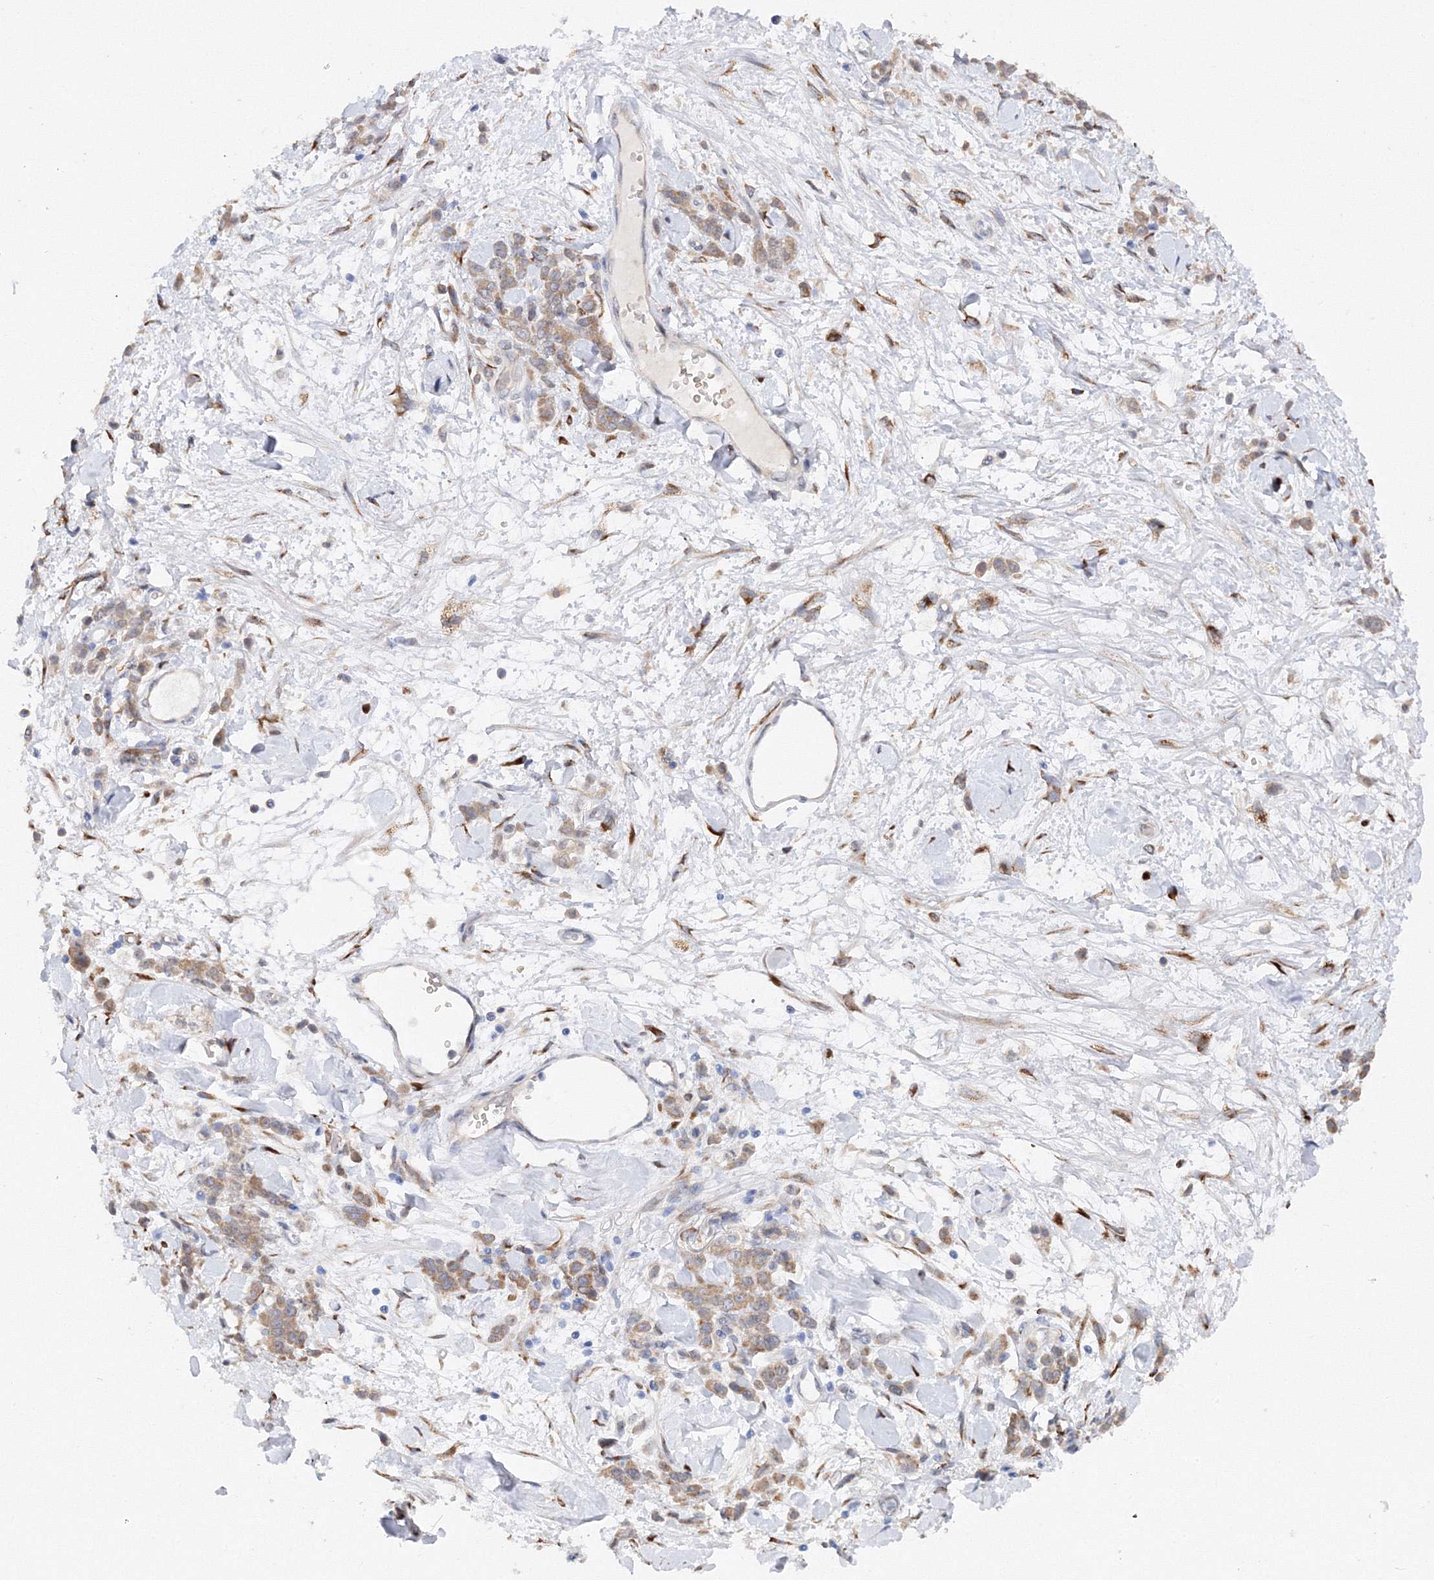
{"staining": {"intensity": "weak", "quantity": ">75%", "location": "cytoplasmic/membranous"}, "tissue": "stomach cancer", "cell_type": "Tumor cells", "image_type": "cancer", "snomed": [{"axis": "morphology", "description": "Normal tissue, NOS"}, {"axis": "morphology", "description": "Adenocarcinoma, NOS"}, {"axis": "topography", "description": "Stomach"}], "caption": "High-magnification brightfield microscopy of adenocarcinoma (stomach) stained with DAB (3,3'-diaminobenzidine) (brown) and counterstained with hematoxylin (blue). tumor cells exhibit weak cytoplasmic/membranous expression is appreciated in approximately>75% of cells.", "gene": "DIS3L2", "patient": {"sex": "male", "age": 82}}